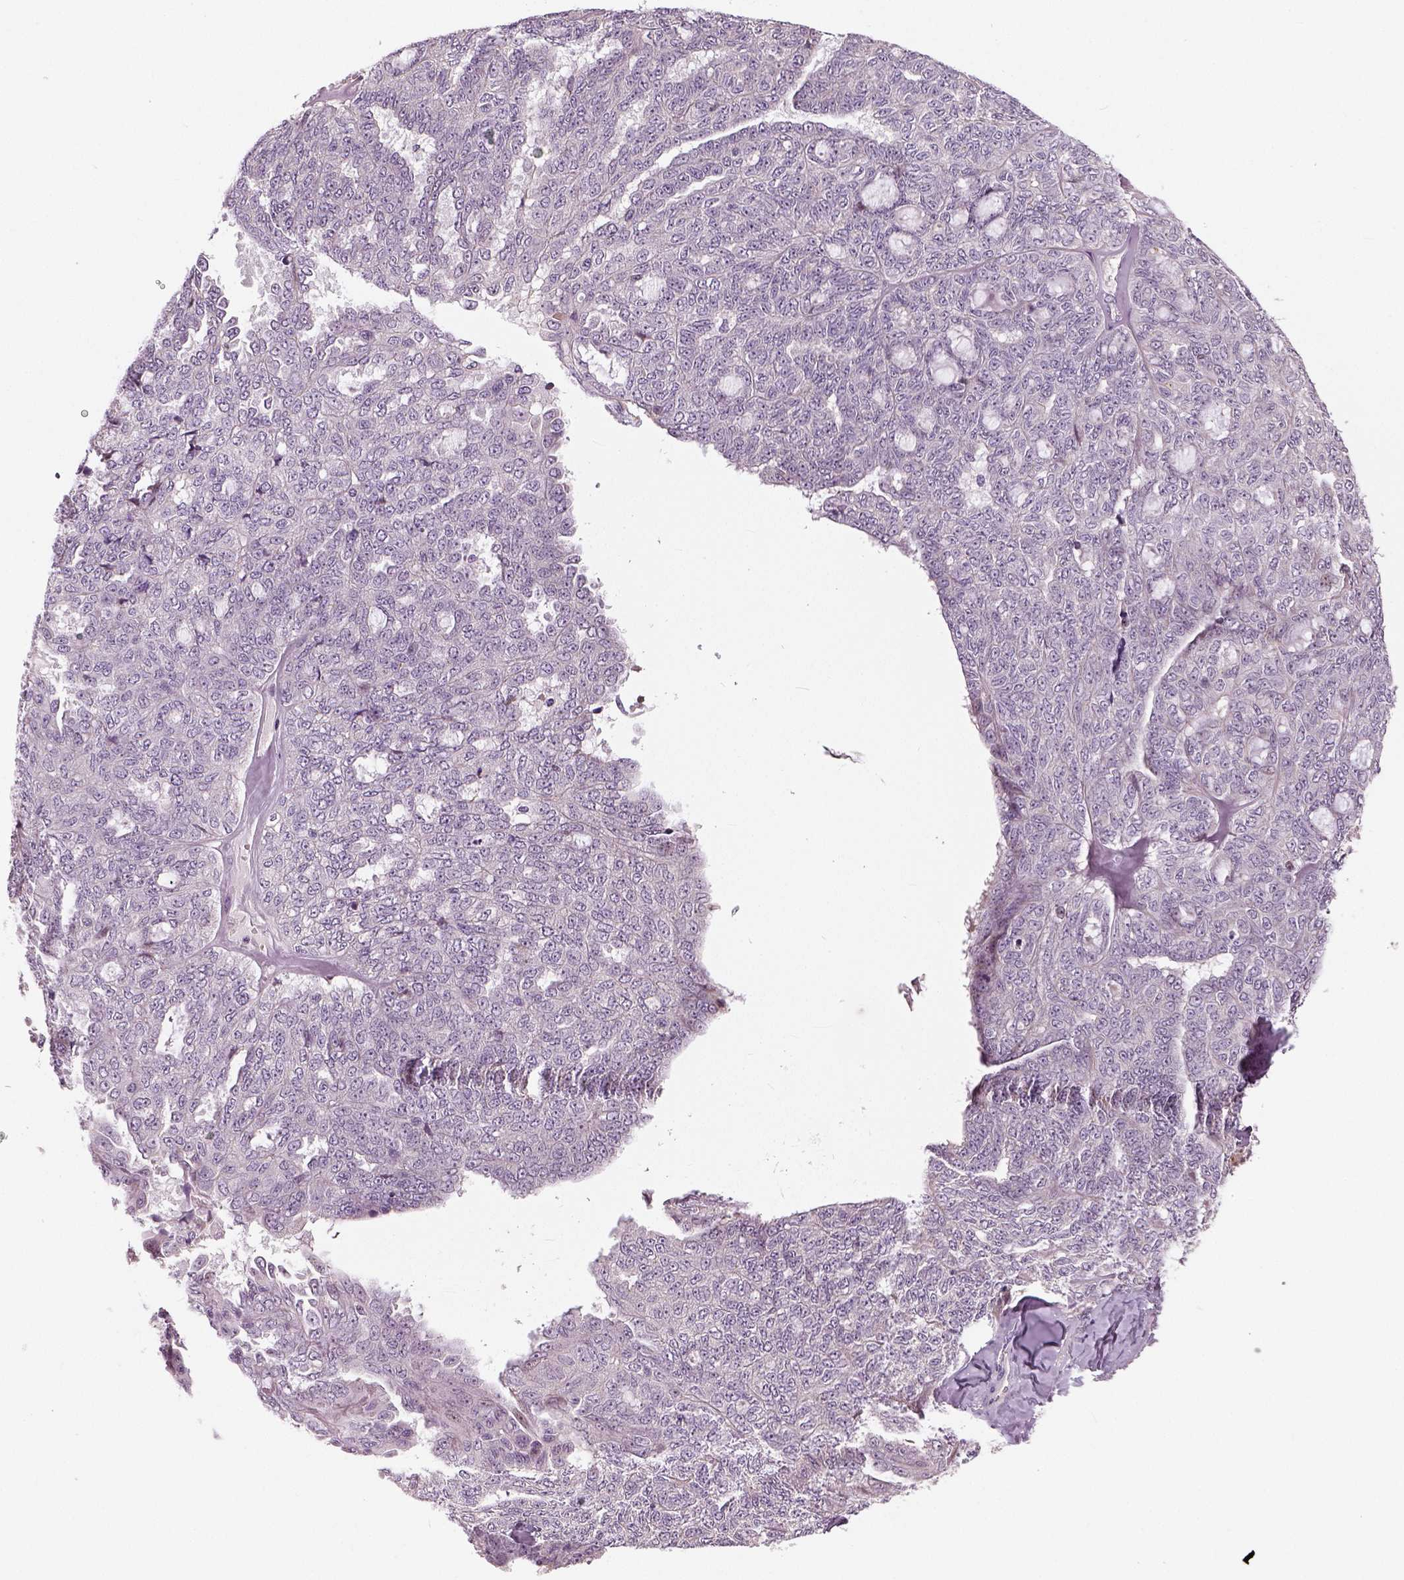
{"staining": {"intensity": "negative", "quantity": "none", "location": "none"}, "tissue": "ovarian cancer", "cell_type": "Tumor cells", "image_type": "cancer", "snomed": [{"axis": "morphology", "description": "Cystadenocarcinoma, serous, NOS"}, {"axis": "topography", "description": "Ovary"}], "caption": "The photomicrograph shows no significant expression in tumor cells of ovarian serous cystadenocarcinoma. (Brightfield microscopy of DAB (3,3'-diaminobenzidine) immunohistochemistry (IHC) at high magnification).", "gene": "NECAB1", "patient": {"sex": "female", "age": 71}}